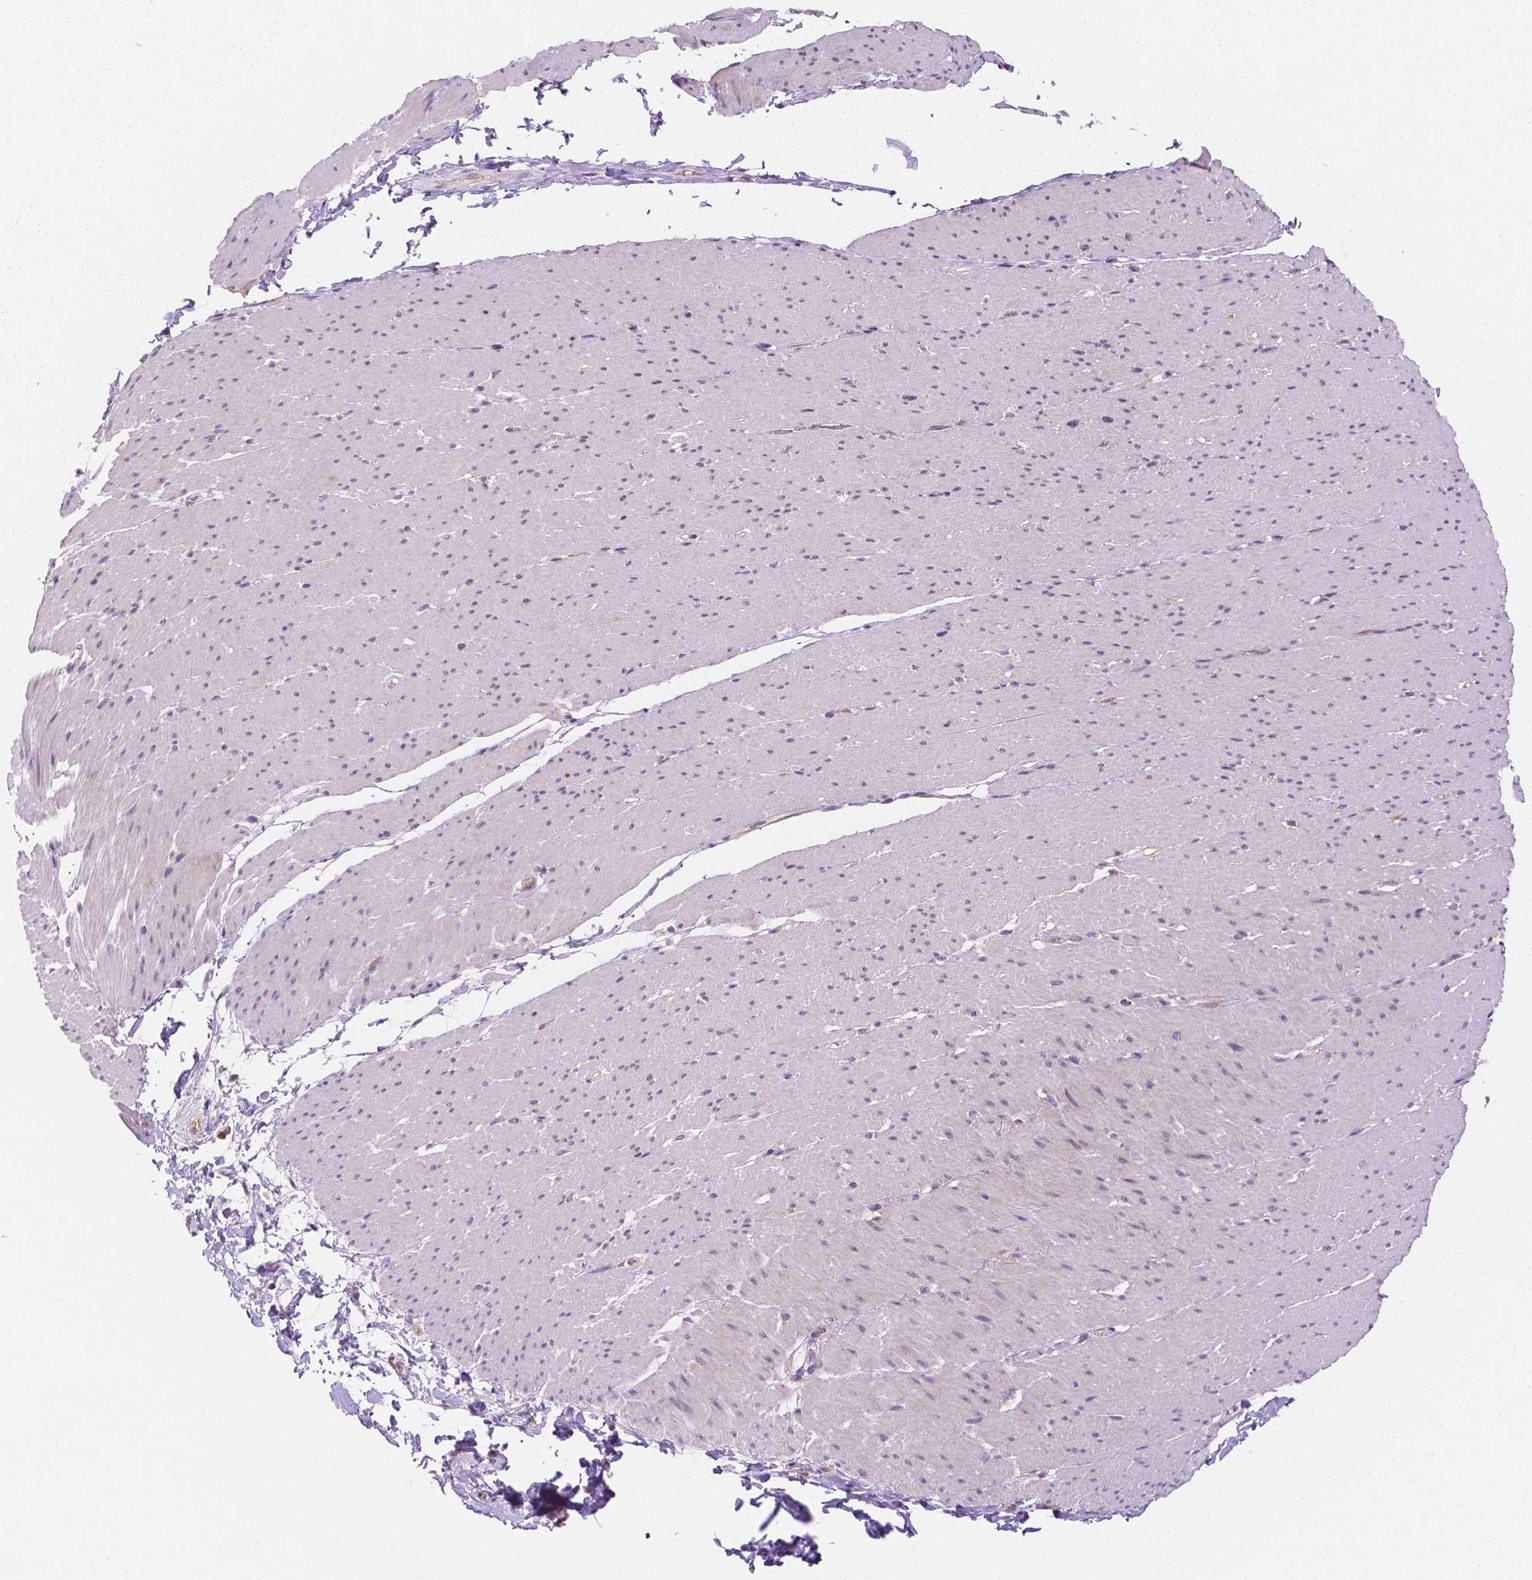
{"staining": {"intensity": "negative", "quantity": "none", "location": "none"}, "tissue": "smooth muscle", "cell_type": "Smooth muscle cells", "image_type": "normal", "snomed": [{"axis": "morphology", "description": "Normal tissue, NOS"}, {"axis": "topography", "description": "Smooth muscle"}, {"axis": "topography", "description": "Rectum"}], "caption": "Normal smooth muscle was stained to show a protein in brown. There is no significant staining in smooth muscle cells. (DAB (3,3'-diaminobenzidine) immunohistochemistry (IHC) visualized using brightfield microscopy, high magnification).", "gene": "ZNRD2", "patient": {"sex": "male", "age": 53}}